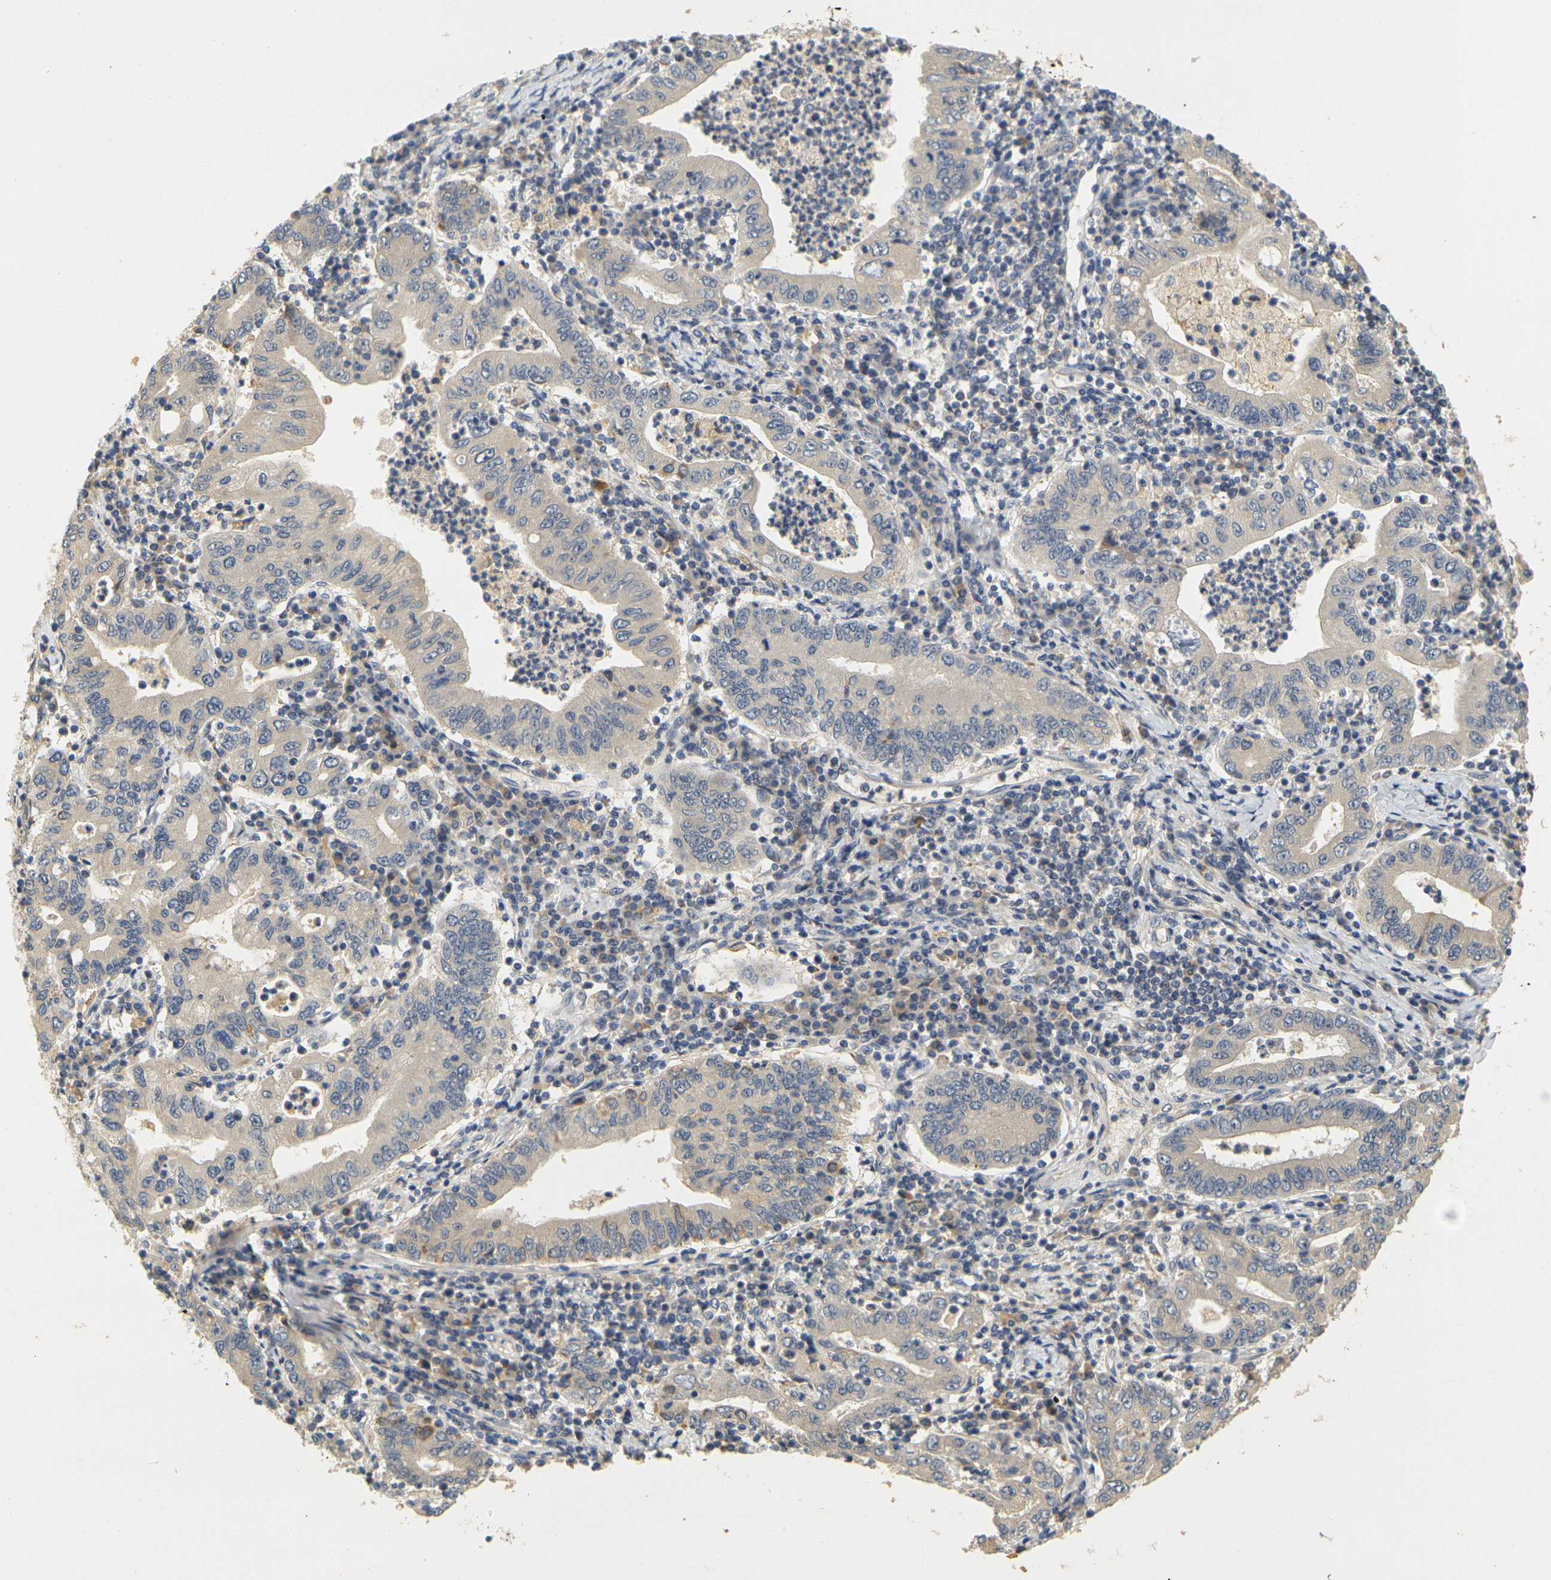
{"staining": {"intensity": "weak", "quantity": ">75%", "location": "cytoplasmic/membranous"}, "tissue": "stomach cancer", "cell_type": "Tumor cells", "image_type": "cancer", "snomed": [{"axis": "morphology", "description": "Normal tissue, NOS"}, {"axis": "morphology", "description": "Adenocarcinoma, NOS"}, {"axis": "topography", "description": "Esophagus"}, {"axis": "topography", "description": "Stomach, upper"}, {"axis": "topography", "description": "Peripheral nerve tissue"}], "caption": "A high-resolution image shows IHC staining of adenocarcinoma (stomach), which demonstrates weak cytoplasmic/membranous positivity in about >75% of tumor cells.", "gene": "GDAP1", "patient": {"sex": "male", "age": 62}}